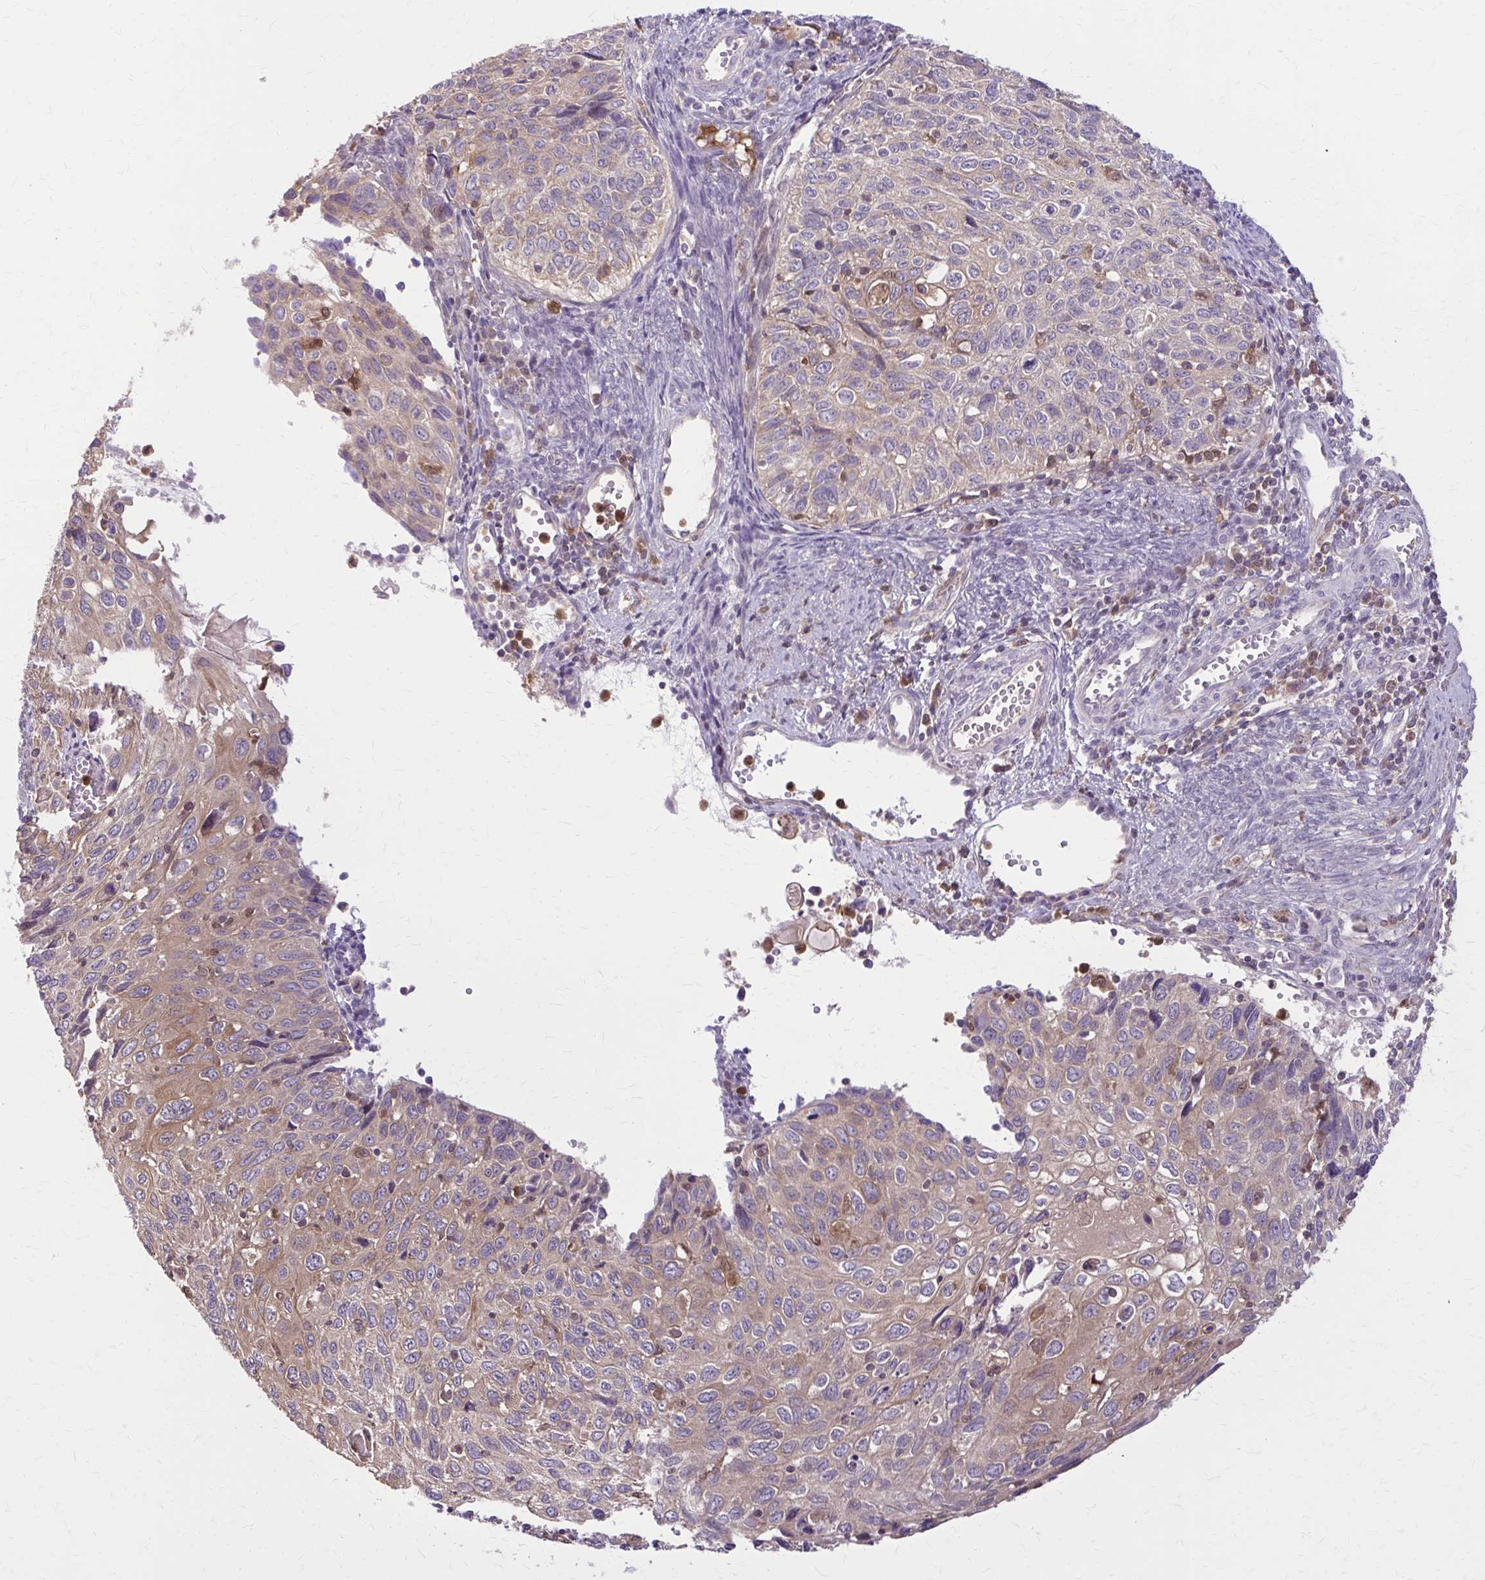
{"staining": {"intensity": "moderate", "quantity": "<25%", "location": "cytoplasmic/membranous"}, "tissue": "cervical cancer", "cell_type": "Tumor cells", "image_type": "cancer", "snomed": [{"axis": "morphology", "description": "Squamous cell carcinoma, NOS"}, {"axis": "topography", "description": "Cervix"}], "caption": "DAB immunohistochemical staining of cervical cancer shows moderate cytoplasmic/membranous protein positivity in approximately <25% of tumor cells.", "gene": "NRBF2", "patient": {"sex": "female", "age": 70}}